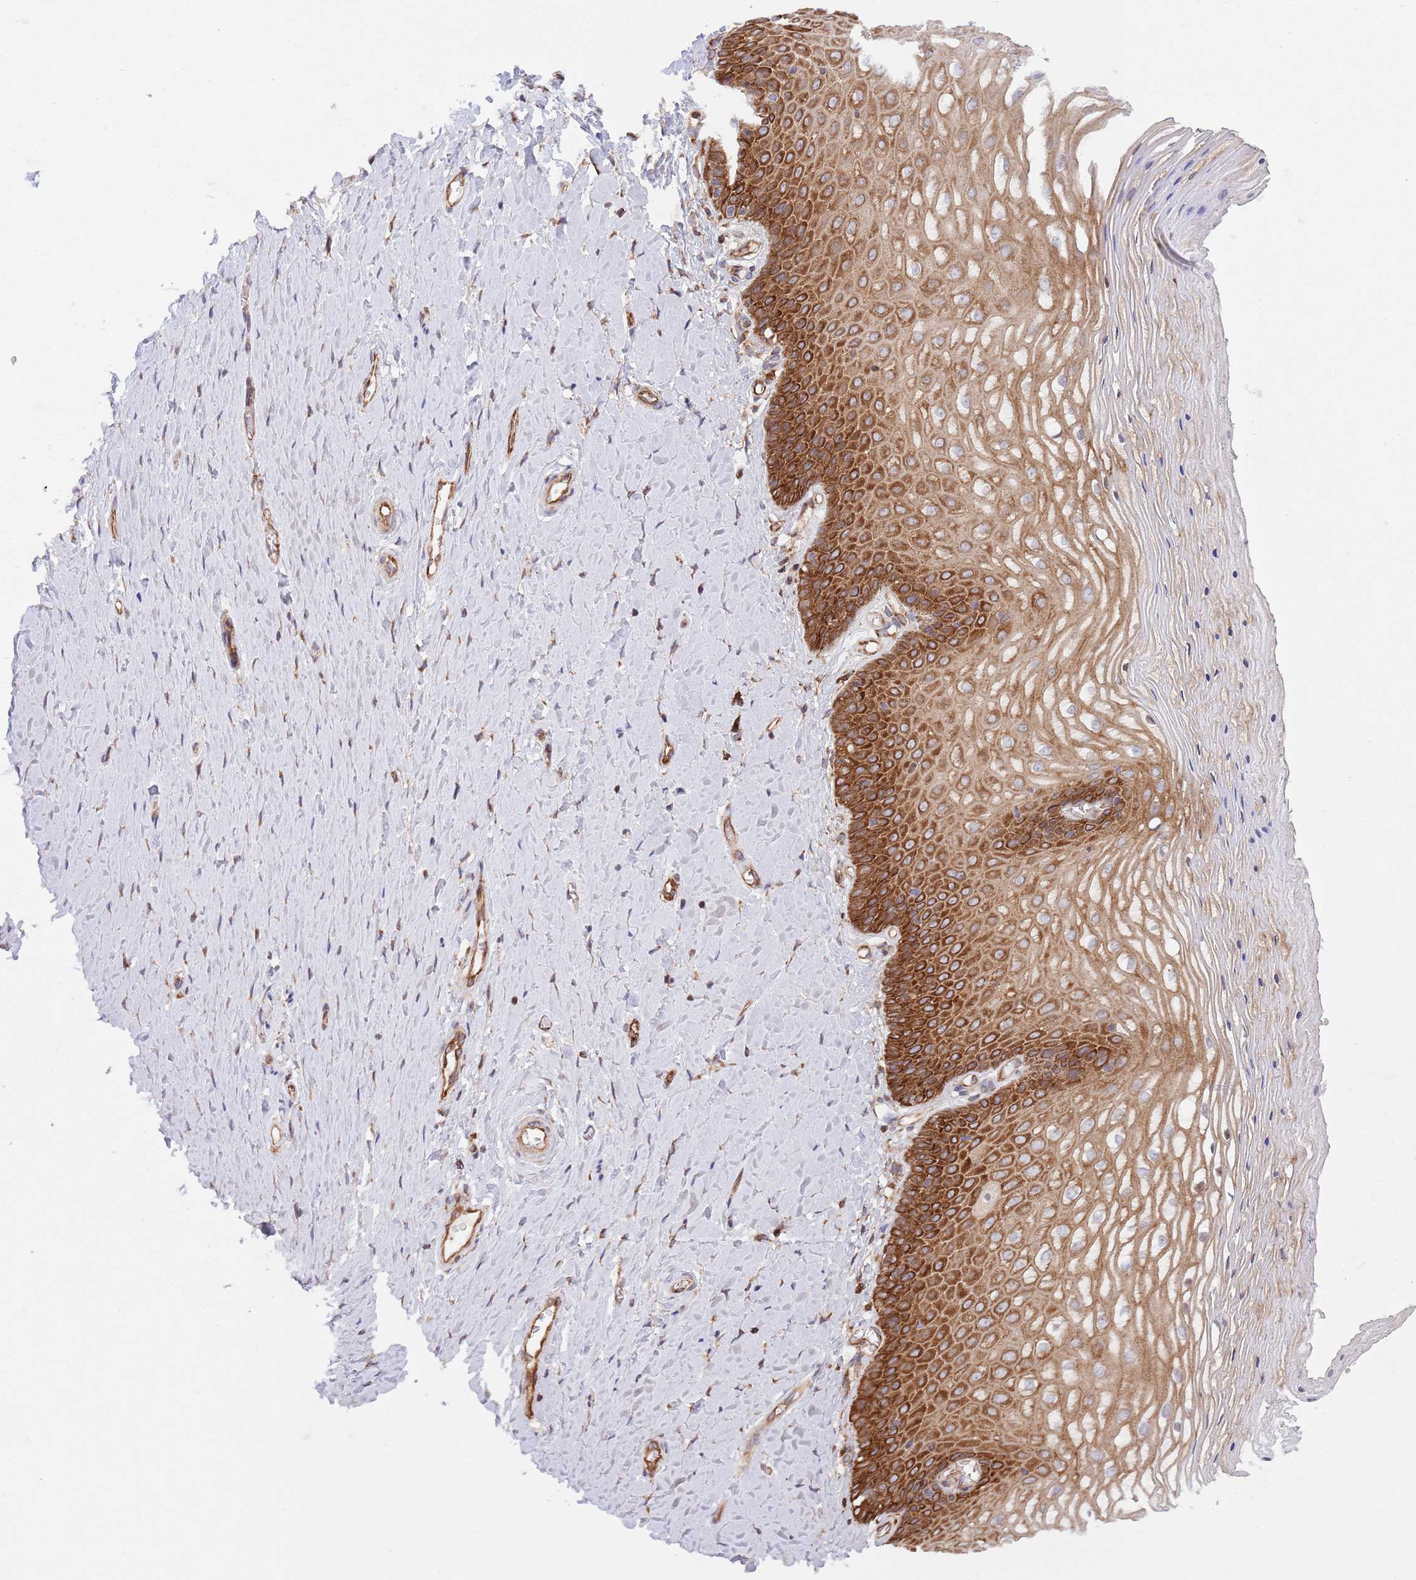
{"staining": {"intensity": "strong", "quantity": "25%-75%", "location": "cytoplasmic/membranous"}, "tissue": "vagina", "cell_type": "Squamous epithelial cells", "image_type": "normal", "snomed": [{"axis": "morphology", "description": "Normal tissue, NOS"}, {"axis": "topography", "description": "Vagina"}], "caption": "DAB (3,3'-diaminobenzidine) immunohistochemical staining of normal human vagina demonstrates strong cytoplasmic/membranous protein staining in approximately 25%-75% of squamous epithelial cells.", "gene": "ZMYM5", "patient": {"sex": "female", "age": 65}}